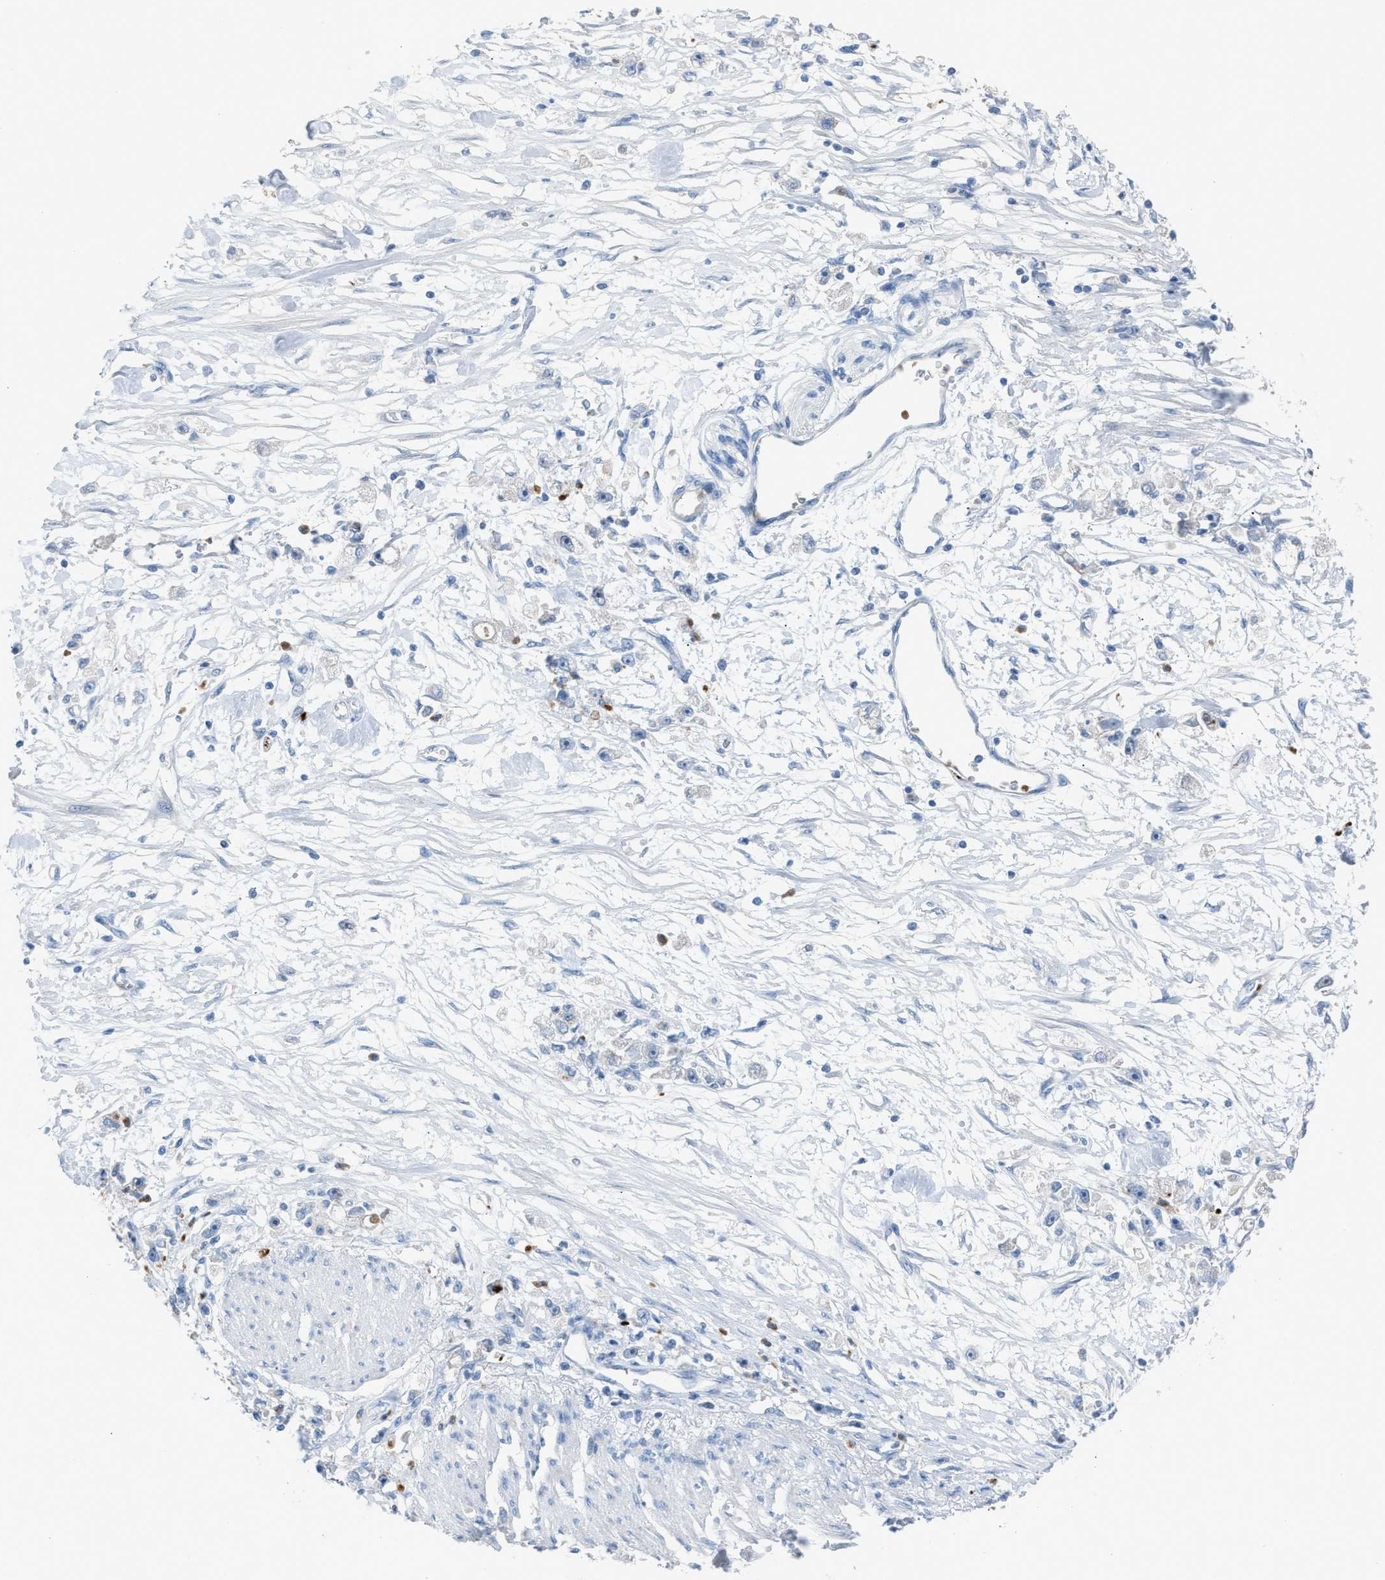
{"staining": {"intensity": "negative", "quantity": "none", "location": "none"}, "tissue": "stomach cancer", "cell_type": "Tumor cells", "image_type": "cancer", "snomed": [{"axis": "morphology", "description": "Adenocarcinoma, NOS"}, {"axis": "topography", "description": "Stomach"}], "caption": "Immunohistochemistry of human stomach cancer (adenocarcinoma) demonstrates no expression in tumor cells.", "gene": "CFAP77", "patient": {"sex": "female", "age": 59}}